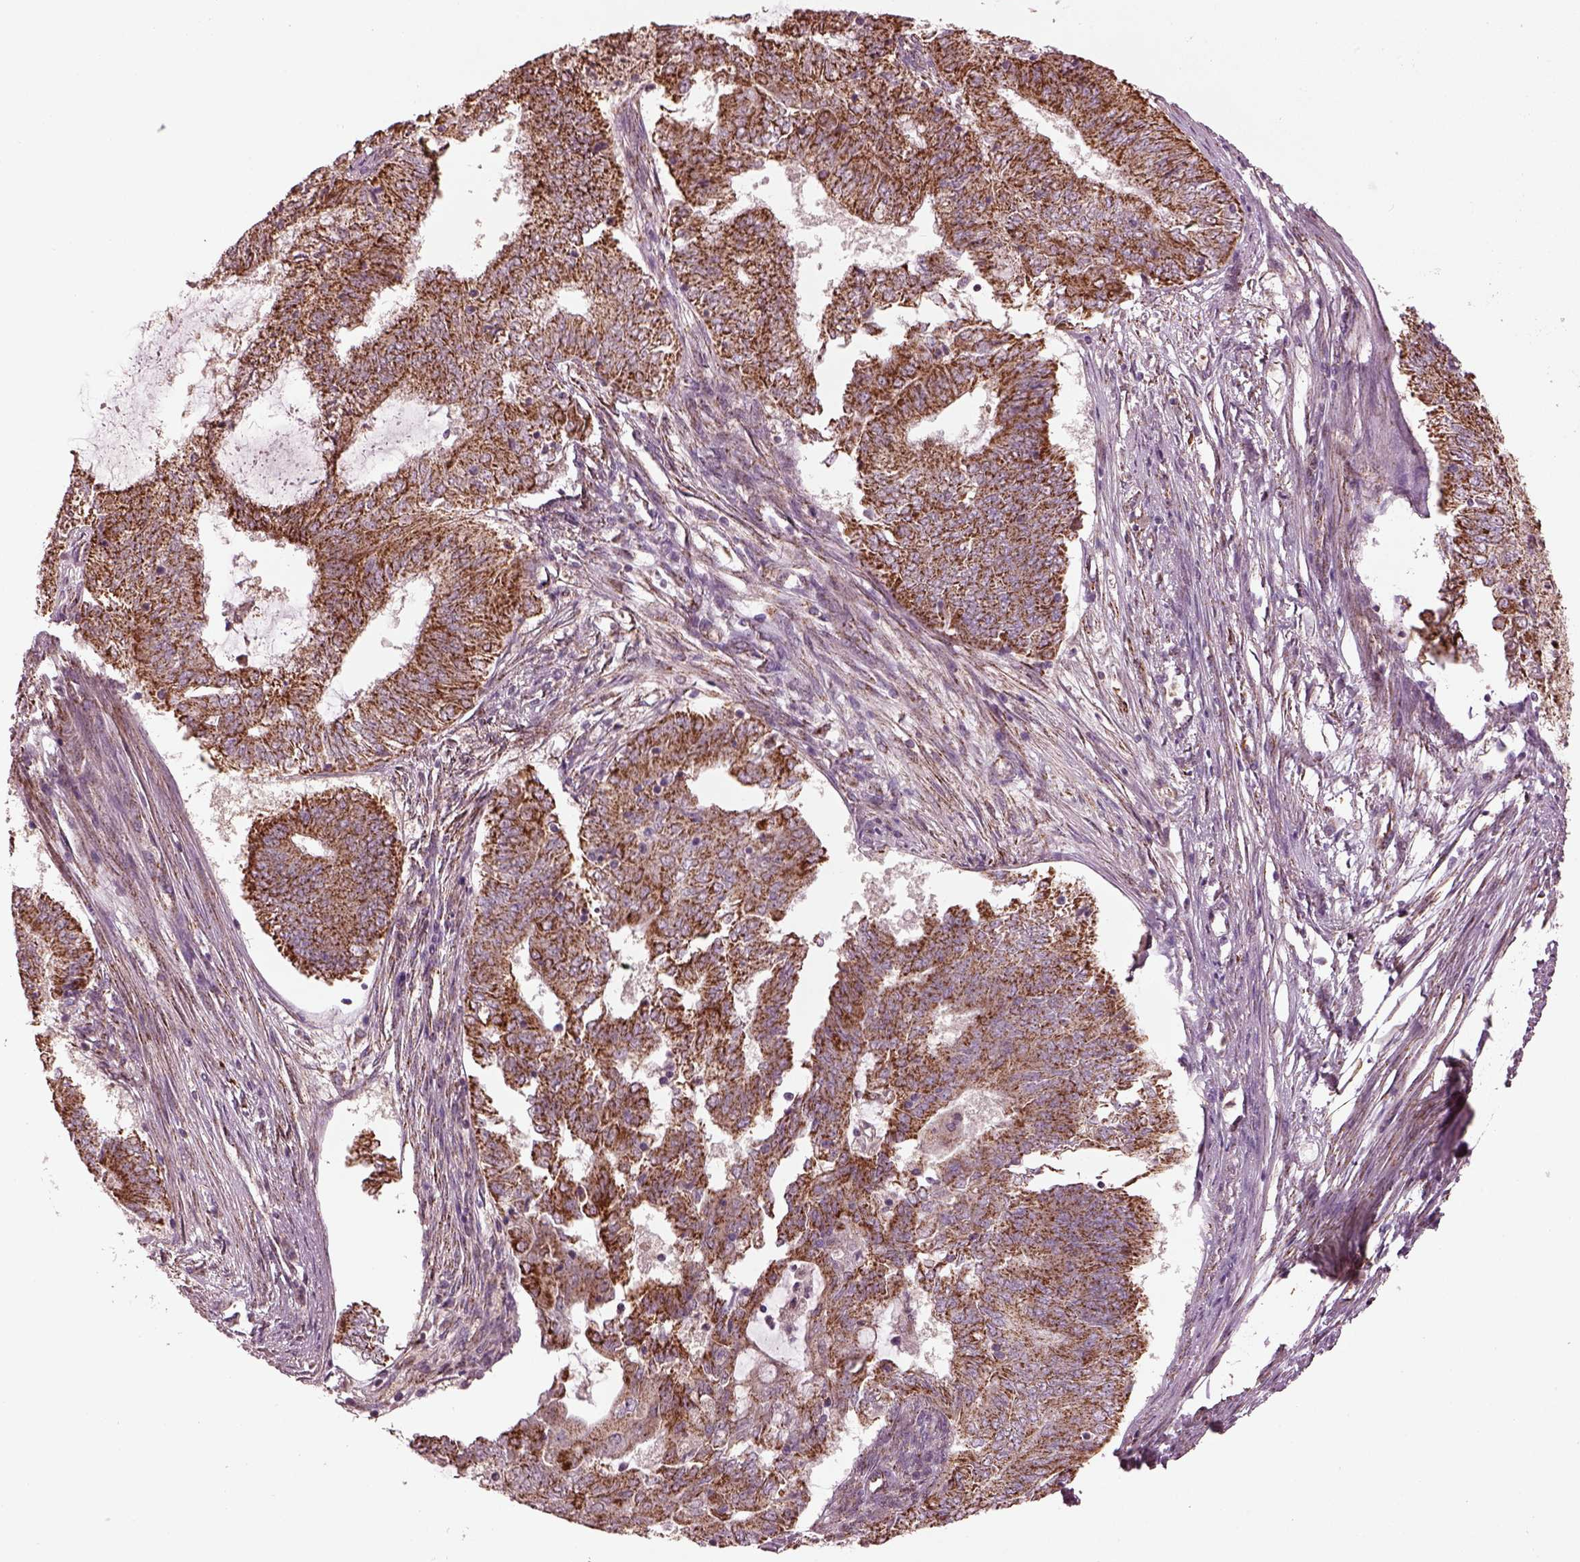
{"staining": {"intensity": "moderate", "quantity": "25%-75%", "location": "cytoplasmic/membranous"}, "tissue": "endometrial cancer", "cell_type": "Tumor cells", "image_type": "cancer", "snomed": [{"axis": "morphology", "description": "Adenocarcinoma, NOS"}, {"axis": "topography", "description": "Endometrium"}], "caption": "Protein staining of adenocarcinoma (endometrial) tissue shows moderate cytoplasmic/membranous expression in about 25%-75% of tumor cells.", "gene": "TMEM254", "patient": {"sex": "female", "age": 62}}